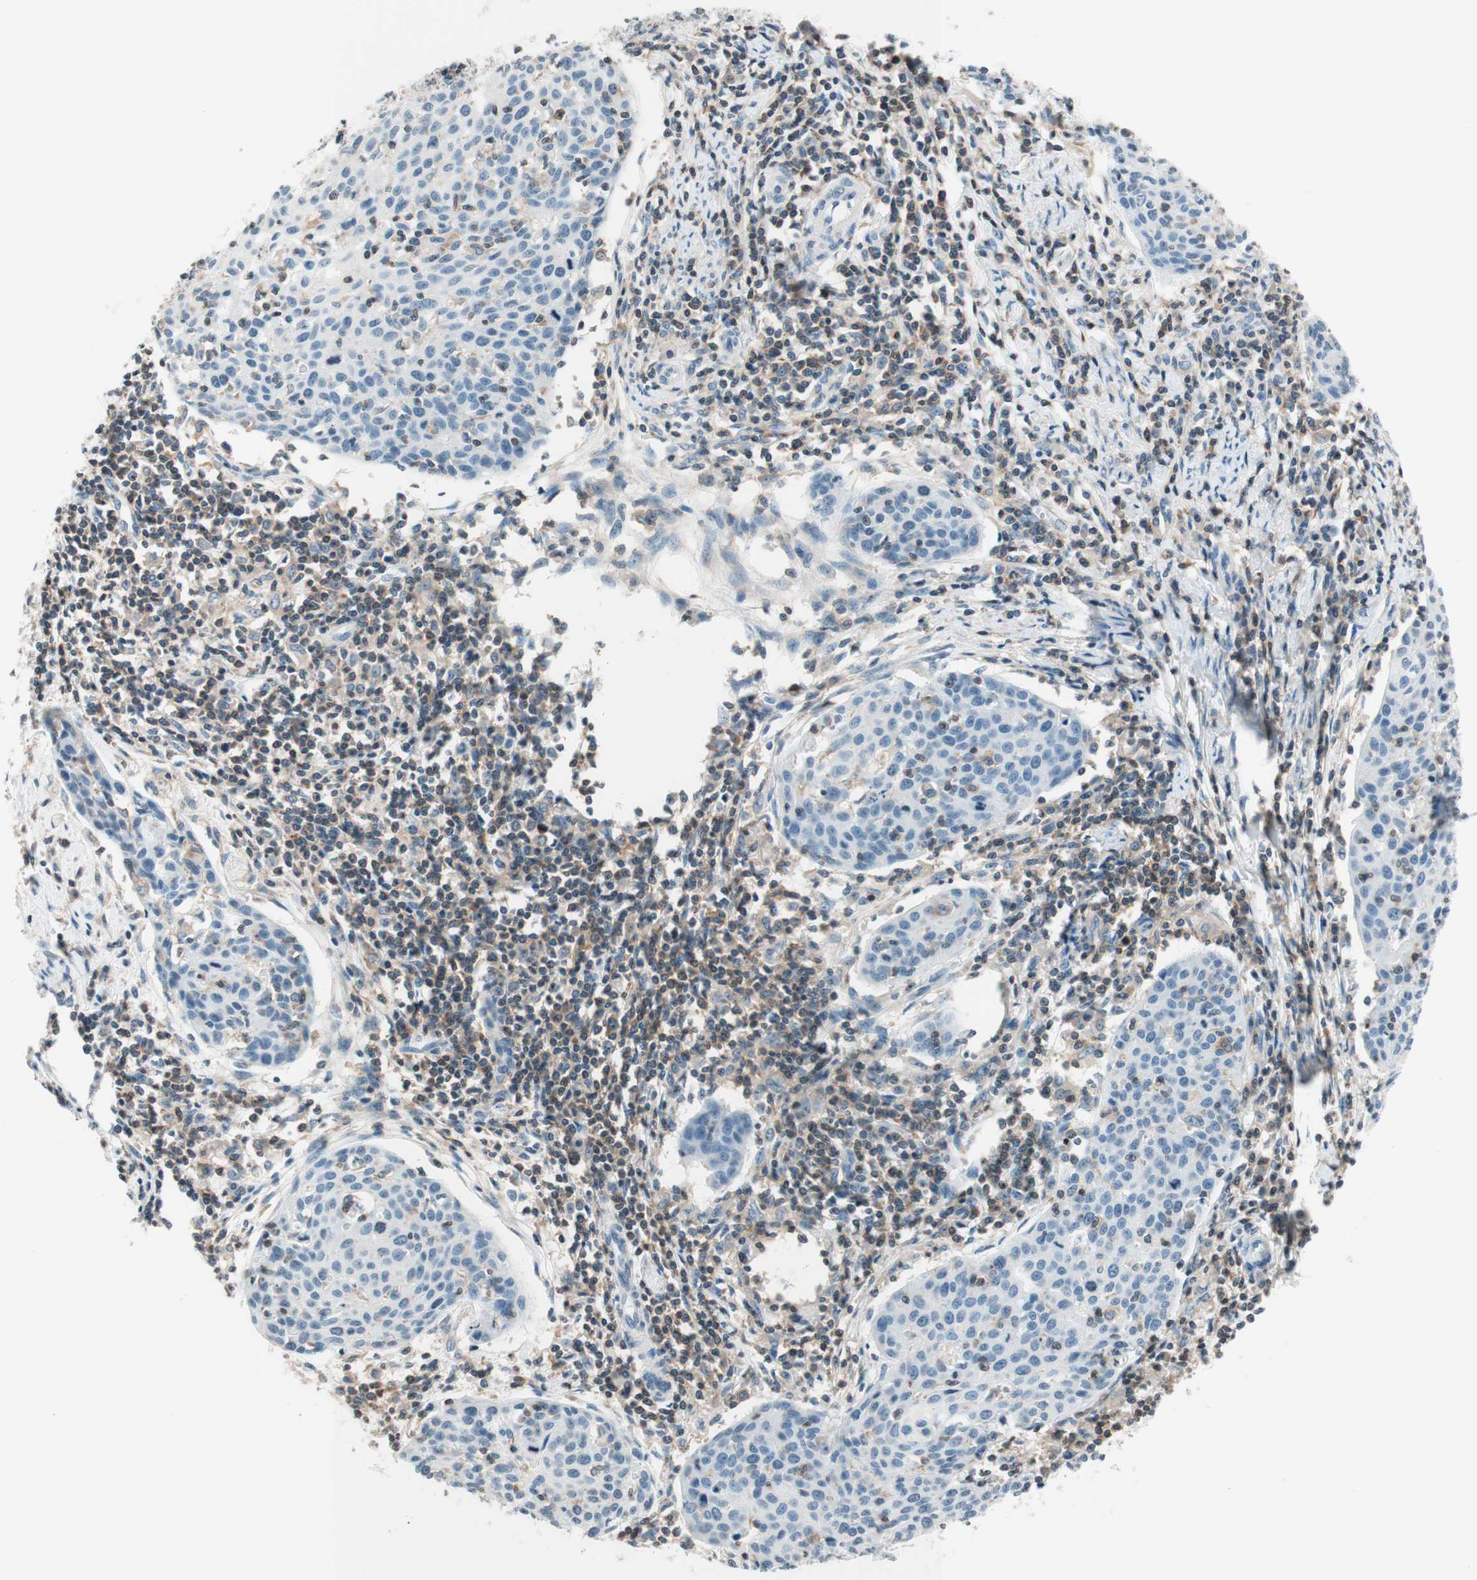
{"staining": {"intensity": "negative", "quantity": "none", "location": "none"}, "tissue": "cervical cancer", "cell_type": "Tumor cells", "image_type": "cancer", "snomed": [{"axis": "morphology", "description": "Squamous cell carcinoma, NOS"}, {"axis": "topography", "description": "Cervix"}], "caption": "High magnification brightfield microscopy of squamous cell carcinoma (cervical) stained with DAB (brown) and counterstained with hematoxylin (blue): tumor cells show no significant expression. (Stains: DAB immunohistochemistry with hematoxylin counter stain, Microscopy: brightfield microscopy at high magnification).", "gene": "WIPF1", "patient": {"sex": "female", "age": 38}}